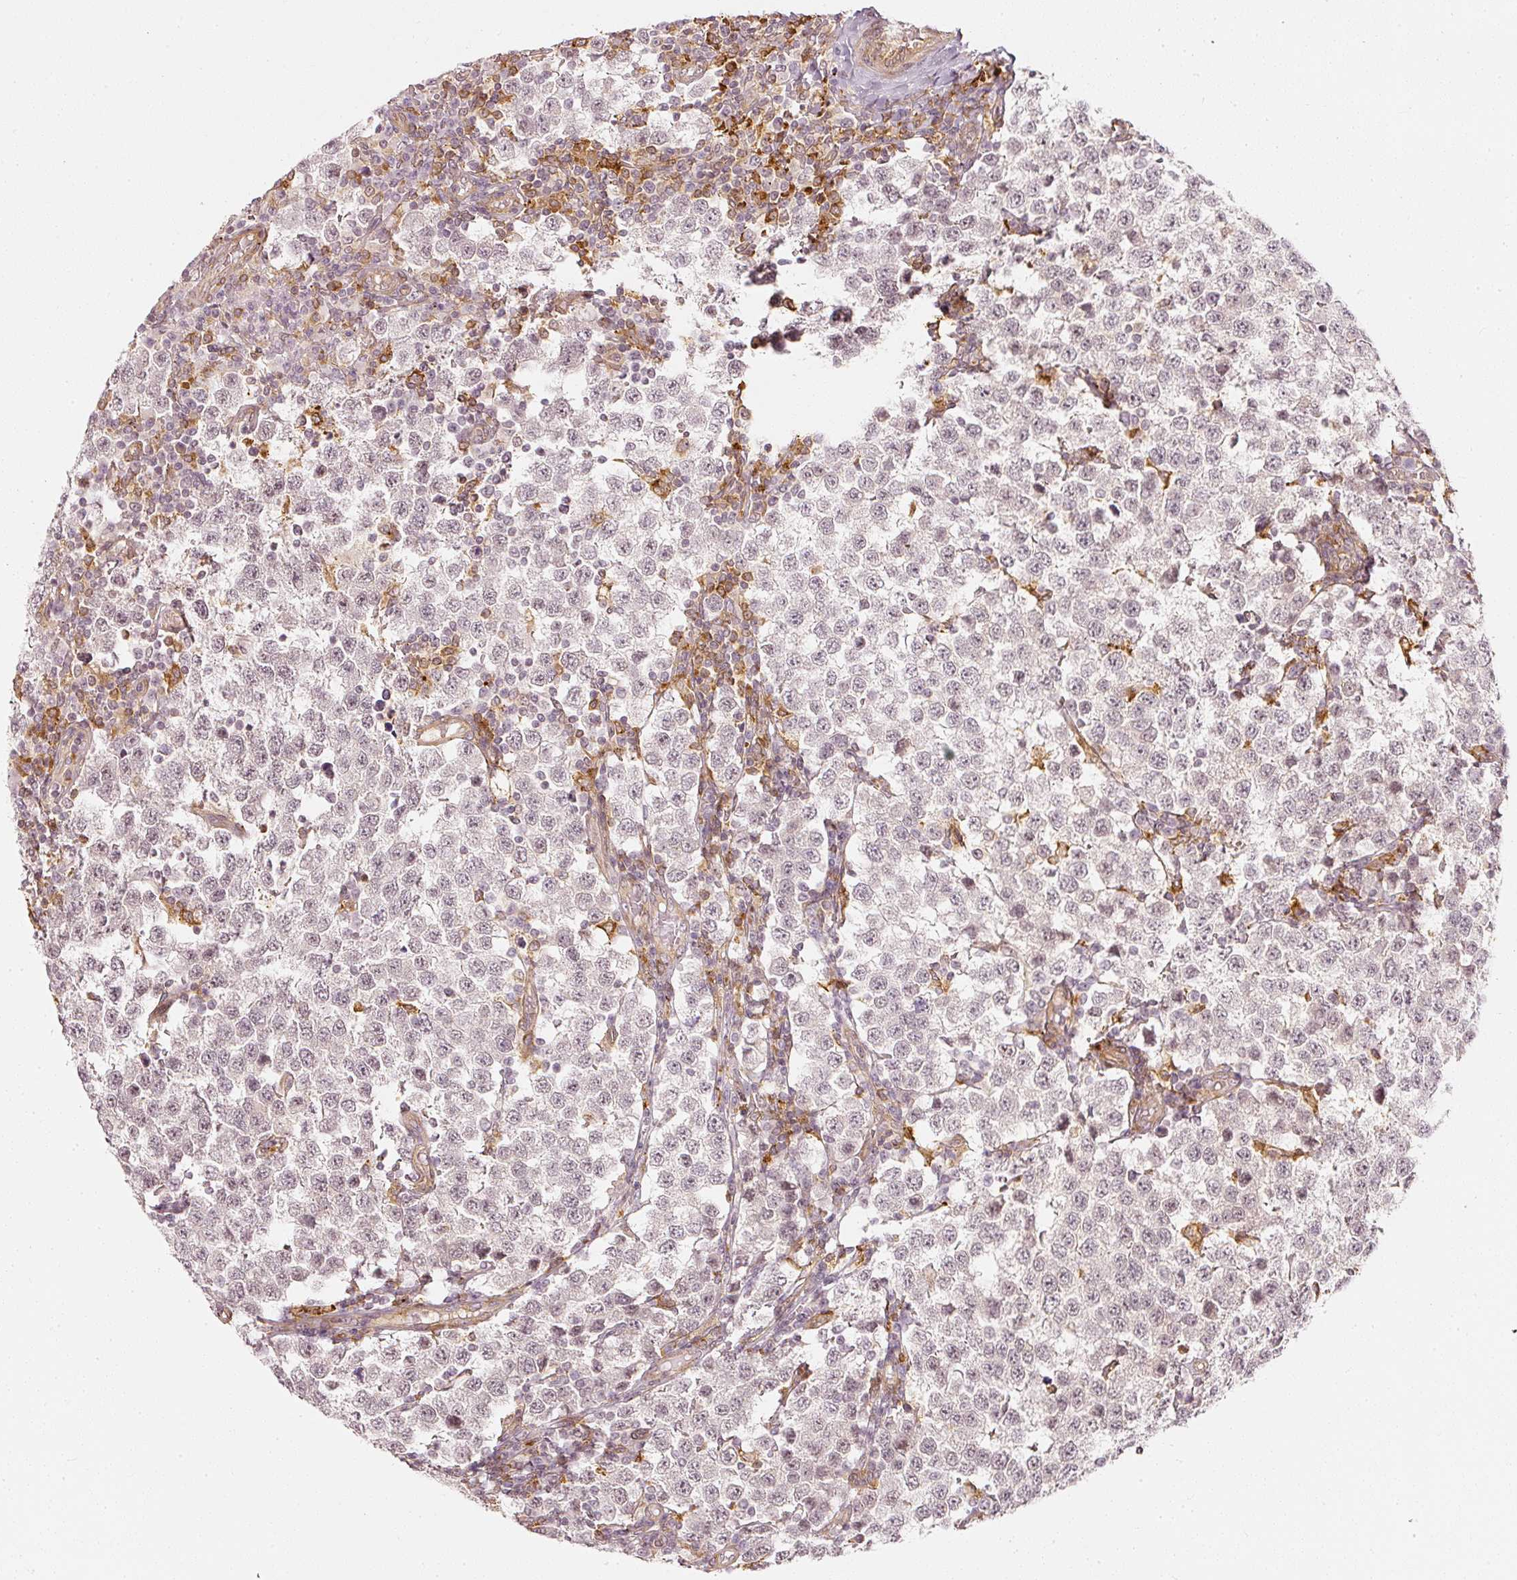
{"staining": {"intensity": "negative", "quantity": "none", "location": "none"}, "tissue": "testis cancer", "cell_type": "Tumor cells", "image_type": "cancer", "snomed": [{"axis": "morphology", "description": "Seminoma, NOS"}, {"axis": "topography", "description": "Testis"}], "caption": "DAB (3,3'-diaminobenzidine) immunohistochemical staining of testis cancer displays no significant expression in tumor cells.", "gene": "DRD2", "patient": {"sex": "male", "age": 34}}